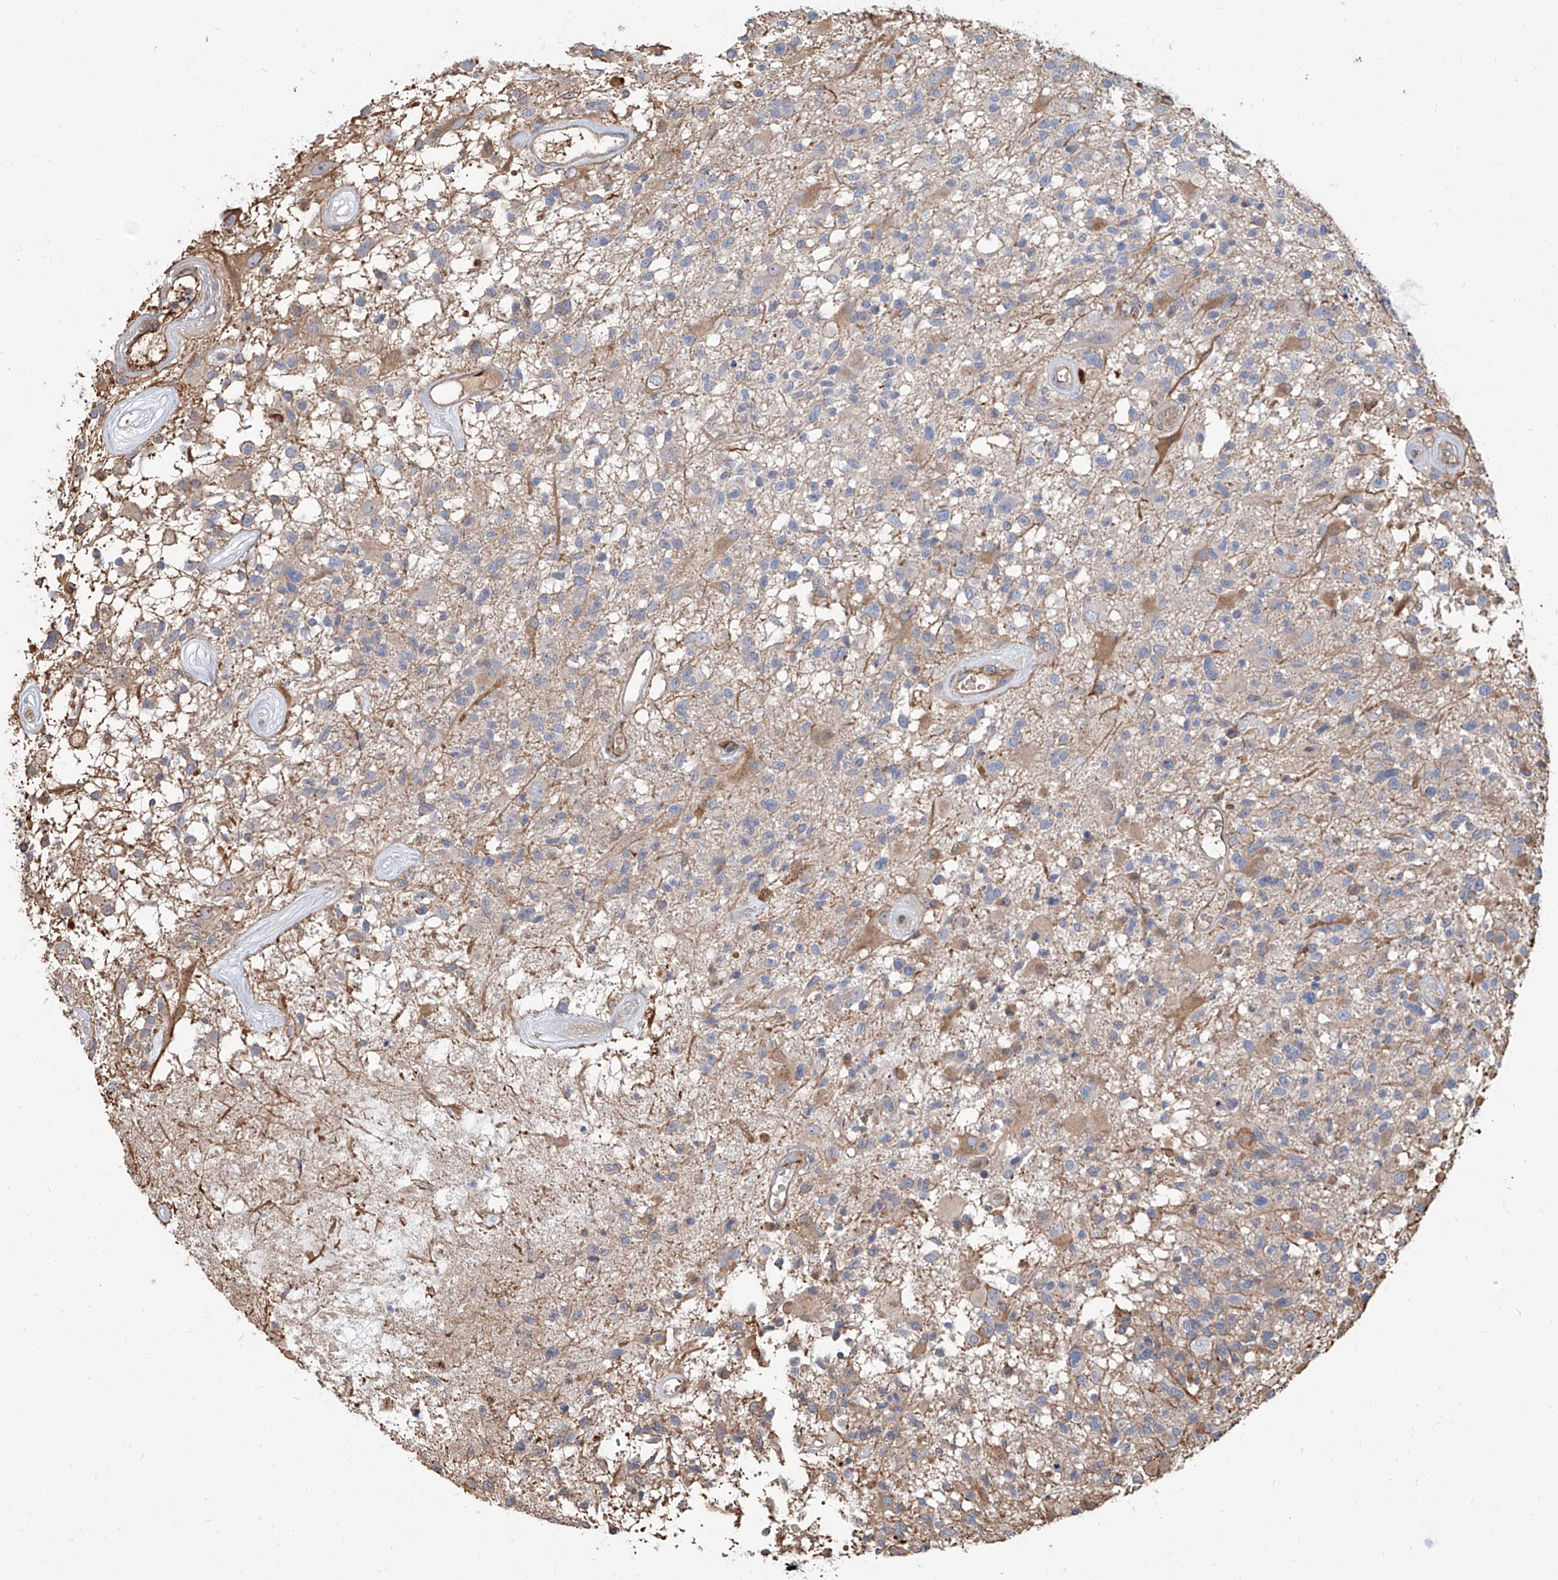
{"staining": {"intensity": "negative", "quantity": "none", "location": "none"}, "tissue": "glioma", "cell_type": "Tumor cells", "image_type": "cancer", "snomed": [{"axis": "morphology", "description": "Glioma, malignant, High grade"}, {"axis": "morphology", "description": "Glioblastoma, NOS"}, {"axis": "topography", "description": "Brain"}], "caption": "The immunohistochemistry (IHC) histopathology image has no significant expression in tumor cells of glioblastoma tissue.", "gene": "PIEZO2", "patient": {"sex": "male", "age": 60}}